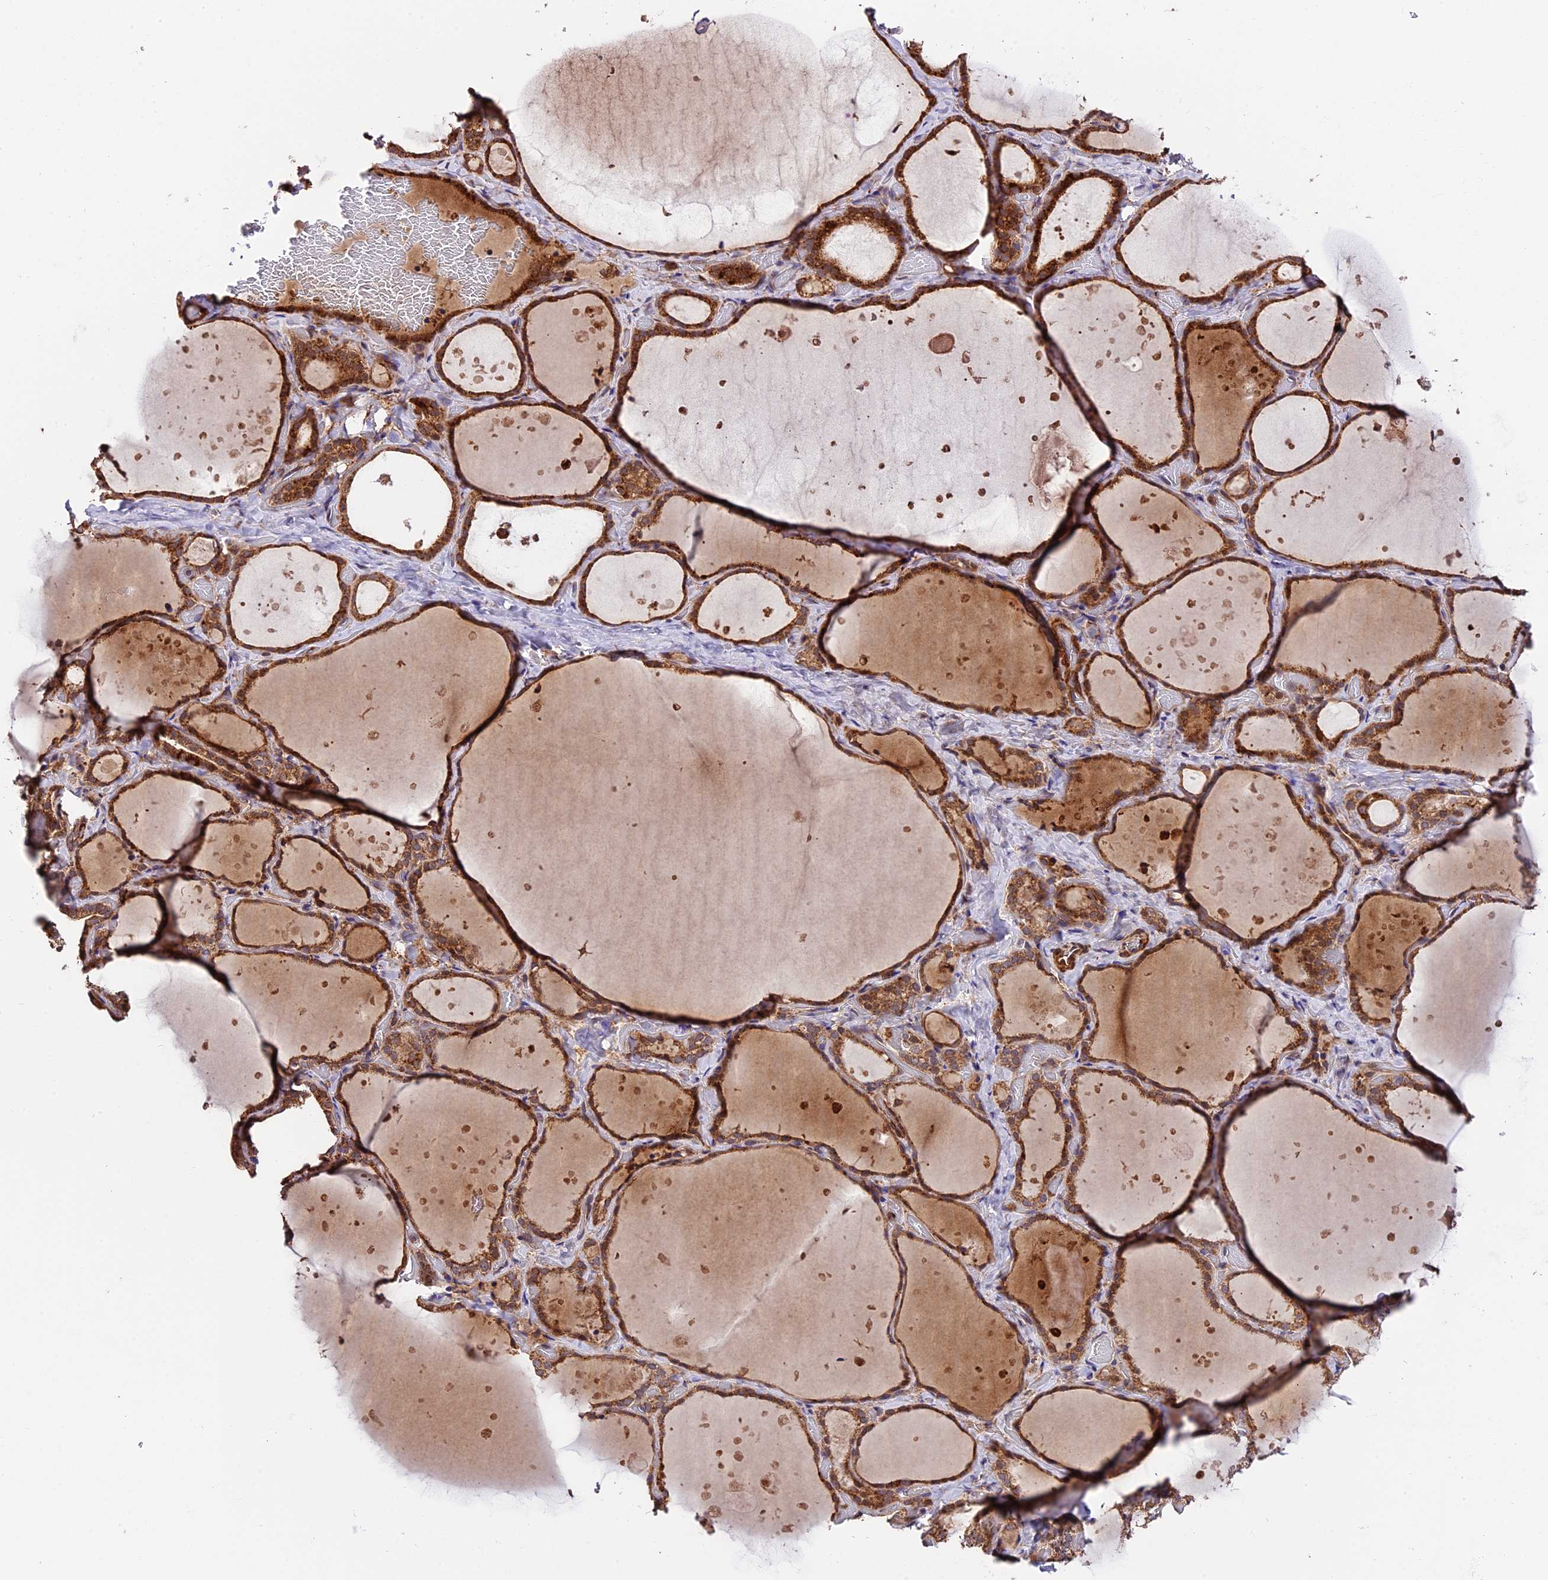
{"staining": {"intensity": "moderate", "quantity": ">75%", "location": "cytoplasmic/membranous"}, "tissue": "thyroid gland", "cell_type": "Glandular cells", "image_type": "normal", "snomed": [{"axis": "morphology", "description": "Normal tissue, NOS"}, {"axis": "topography", "description": "Thyroid gland"}], "caption": "Human thyroid gland stained for a protein (brown) displays moderate cytoplasmic/membranous positive staining in approximately >75% of glandular cells.", "gene": "HERPUD1", "patient": {"sex": "female", "age": 44}}